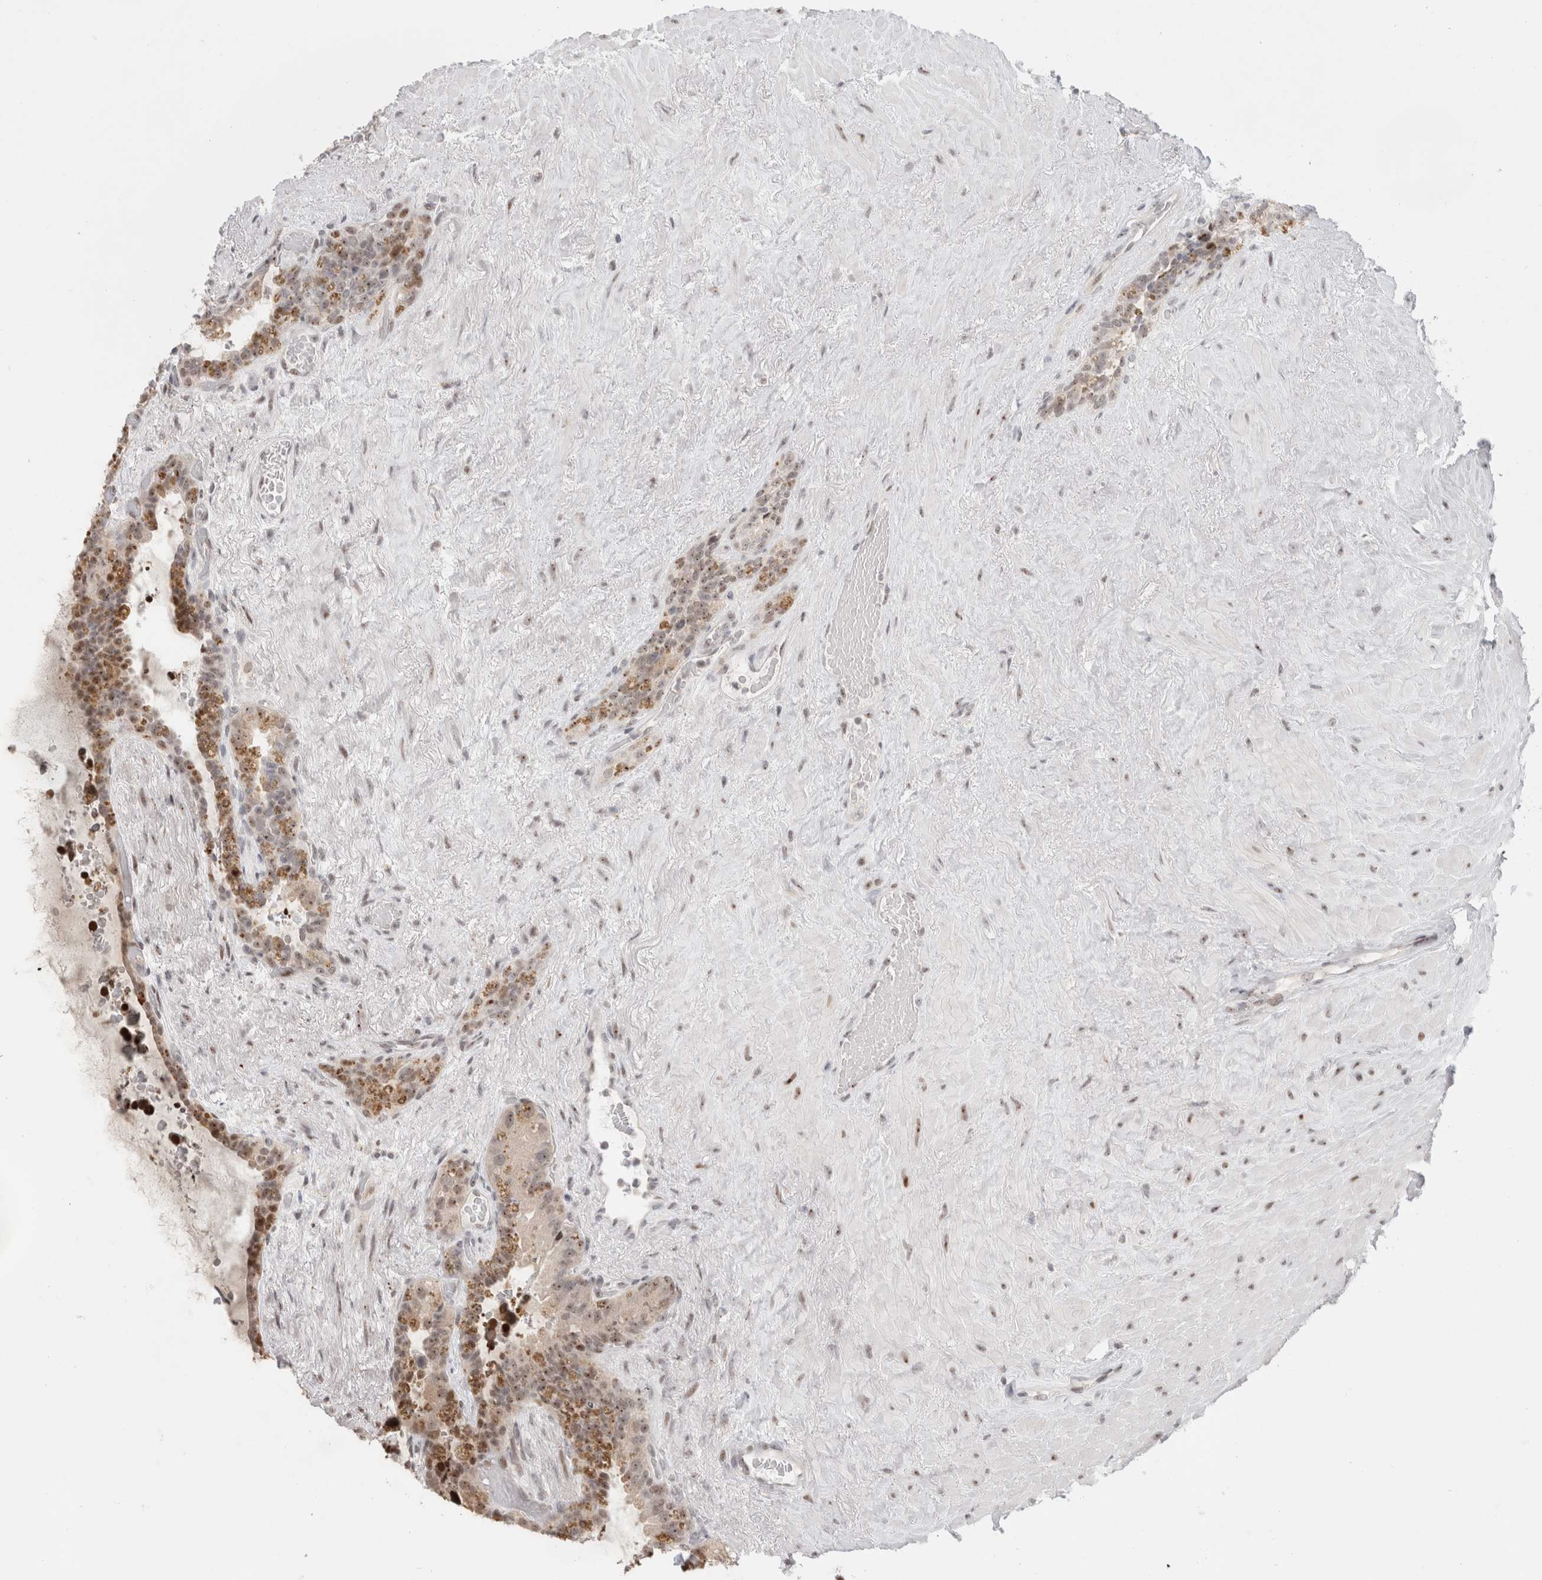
{"staining": {"intensity": "moderate", "quantity": "25%-75%", "location": "cytoplasmic/membranous,nuclear"}, "tissue": "seminal vesicle", "cell_type": "Glandular cells", "image_type": "normal", "snomed": [{"axis": "morphology", "description": "Normal tissue, NOS"}, {"axis": "topography", "description": "Seminal veicle"}], "caption": "Protein expression analysis of unremarkable human seminal vesicle reveals moderate cytoplasmic/membranous,nuclear expression in approximately 25%-75% of glandular cells. Ihc stains the protein in brown and the nuclei are stained blue.", "gene": "SENP6", "patient": {"sex": "male", "age": 80}}